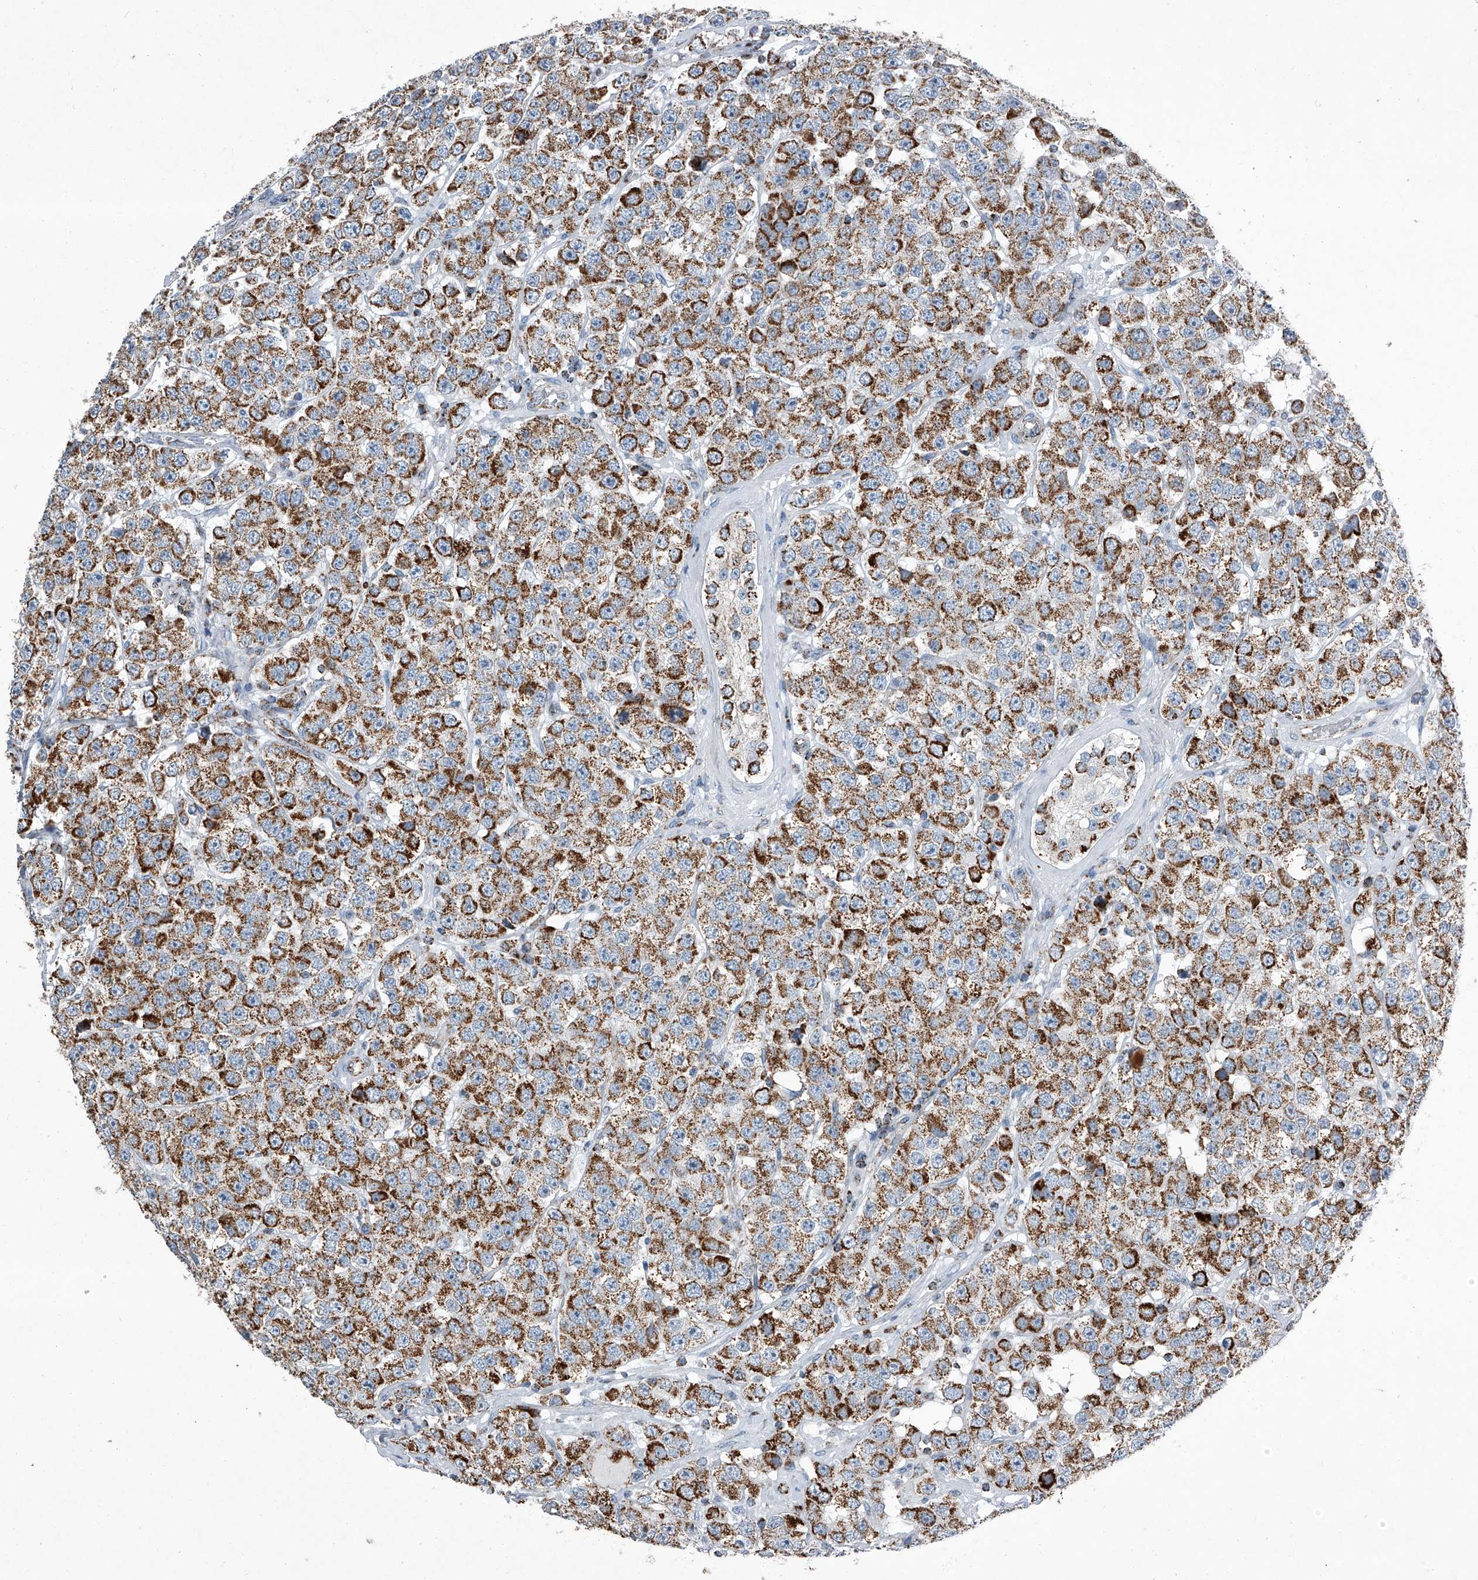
{"staining": {"intensity": "moderate", "quantity": ">75%", "location": "cytoplasmic/membranous"}, "tissue": "testis cancer", "cell_type": "Tumor cells", "image_type": "cancer", "snomed": [{"axis": "morphology", "description": "Seminoma, NOS"}, {"axis": "topography", "description": "Testis"}], "caption": "A photomicrograph of human testis cancer (seminoma) stained for a protein reveals moderate cytoplasmic/membranous brown staining in tumor cells.", "gene": "CHRNA7", "patient": {"sex": "male", "age": 28}}